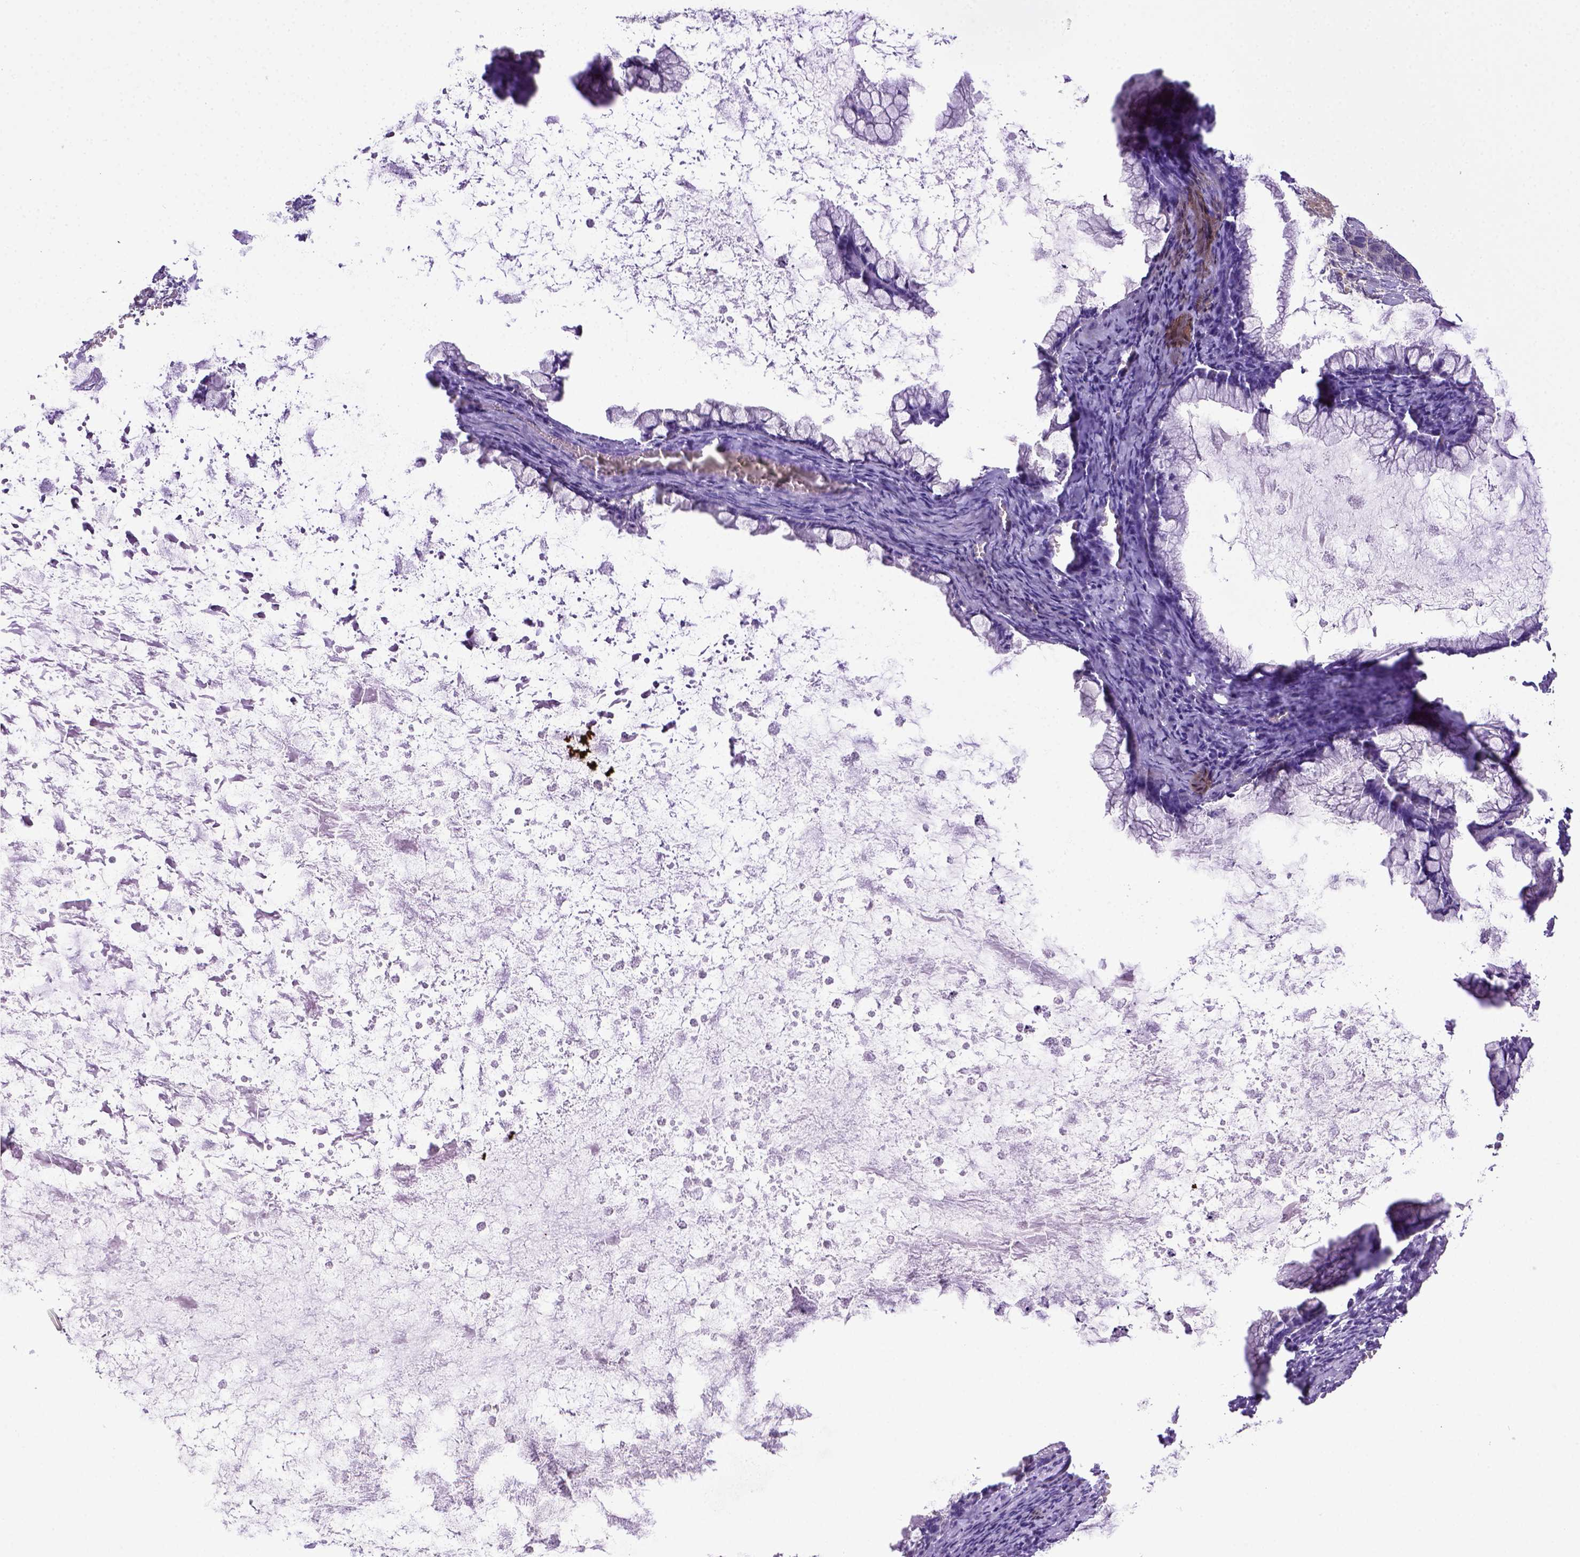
{"staining": {"intensity": "negative", "quantity": "none", "location": "none"}, "tissue": "ovarian cancer", "cell_type": "Tumor cells", "image_type": "cancer", "snomed": [{"axis": "morphology", "description": "Cystadenocarcinoma, mucinous, NOS"}, {"axis": "topography", "description": "Ovary"}], "caption": "Immunohistochemistry histopathology image of human ovarian mucinous cystadenocarcinoma stained for a protein (brown), which shows no staining in tumor cells. (Brightfield microscopy of DAB (3,3'-diaminobenzidine) IHC at high magnification).", "gene": "ITIH4", "patient": {"sex": "female", "age": 67}}